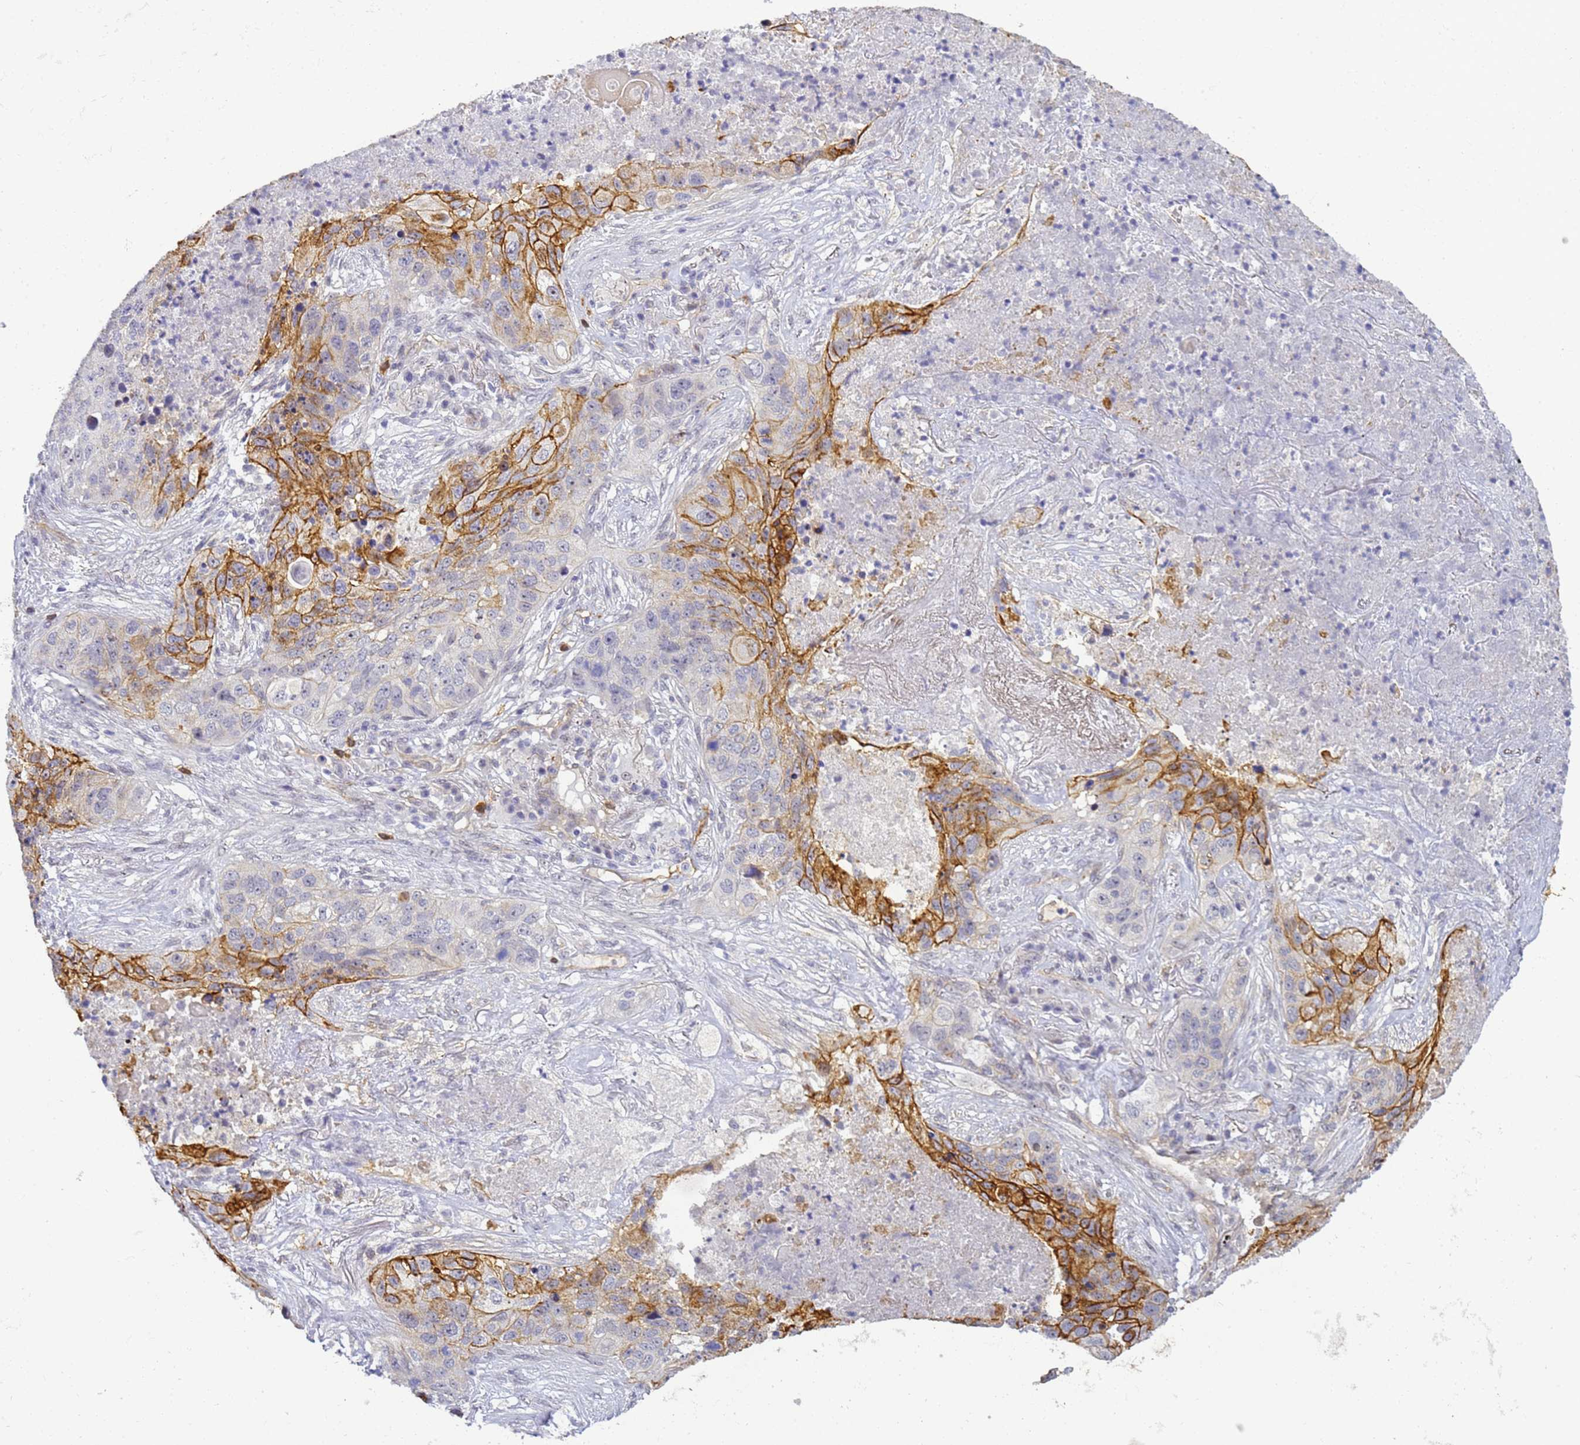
{"staining": {"intensity": "moderate", "quantity": "<25%", "location": "cytoplasmic/membranous"}, "tissue": "lung cancer", "cell_type": "Tumor cells", "image_type": "cancer", "snomed": [{"axis": "morphology", "description": "Squamous cell carcinoma, NOS"}, {"axis": "topography", "description": "Lung"}], "caption": "A high-resolution image shows immunohistochemistry (IHC) staining of squamous cell carcinoma (lung), which exhibits moderate cytoplasmic/membranous staining in approximately <25% of tumor cells. Using DAB (3,3'-diaminobenzidine) (brown) and hematoxylin (blue) stains, captured at high magnification using brightfield microscopy.", "gene": "GON4L", "patient": {"sex": "female", "age": 63}}